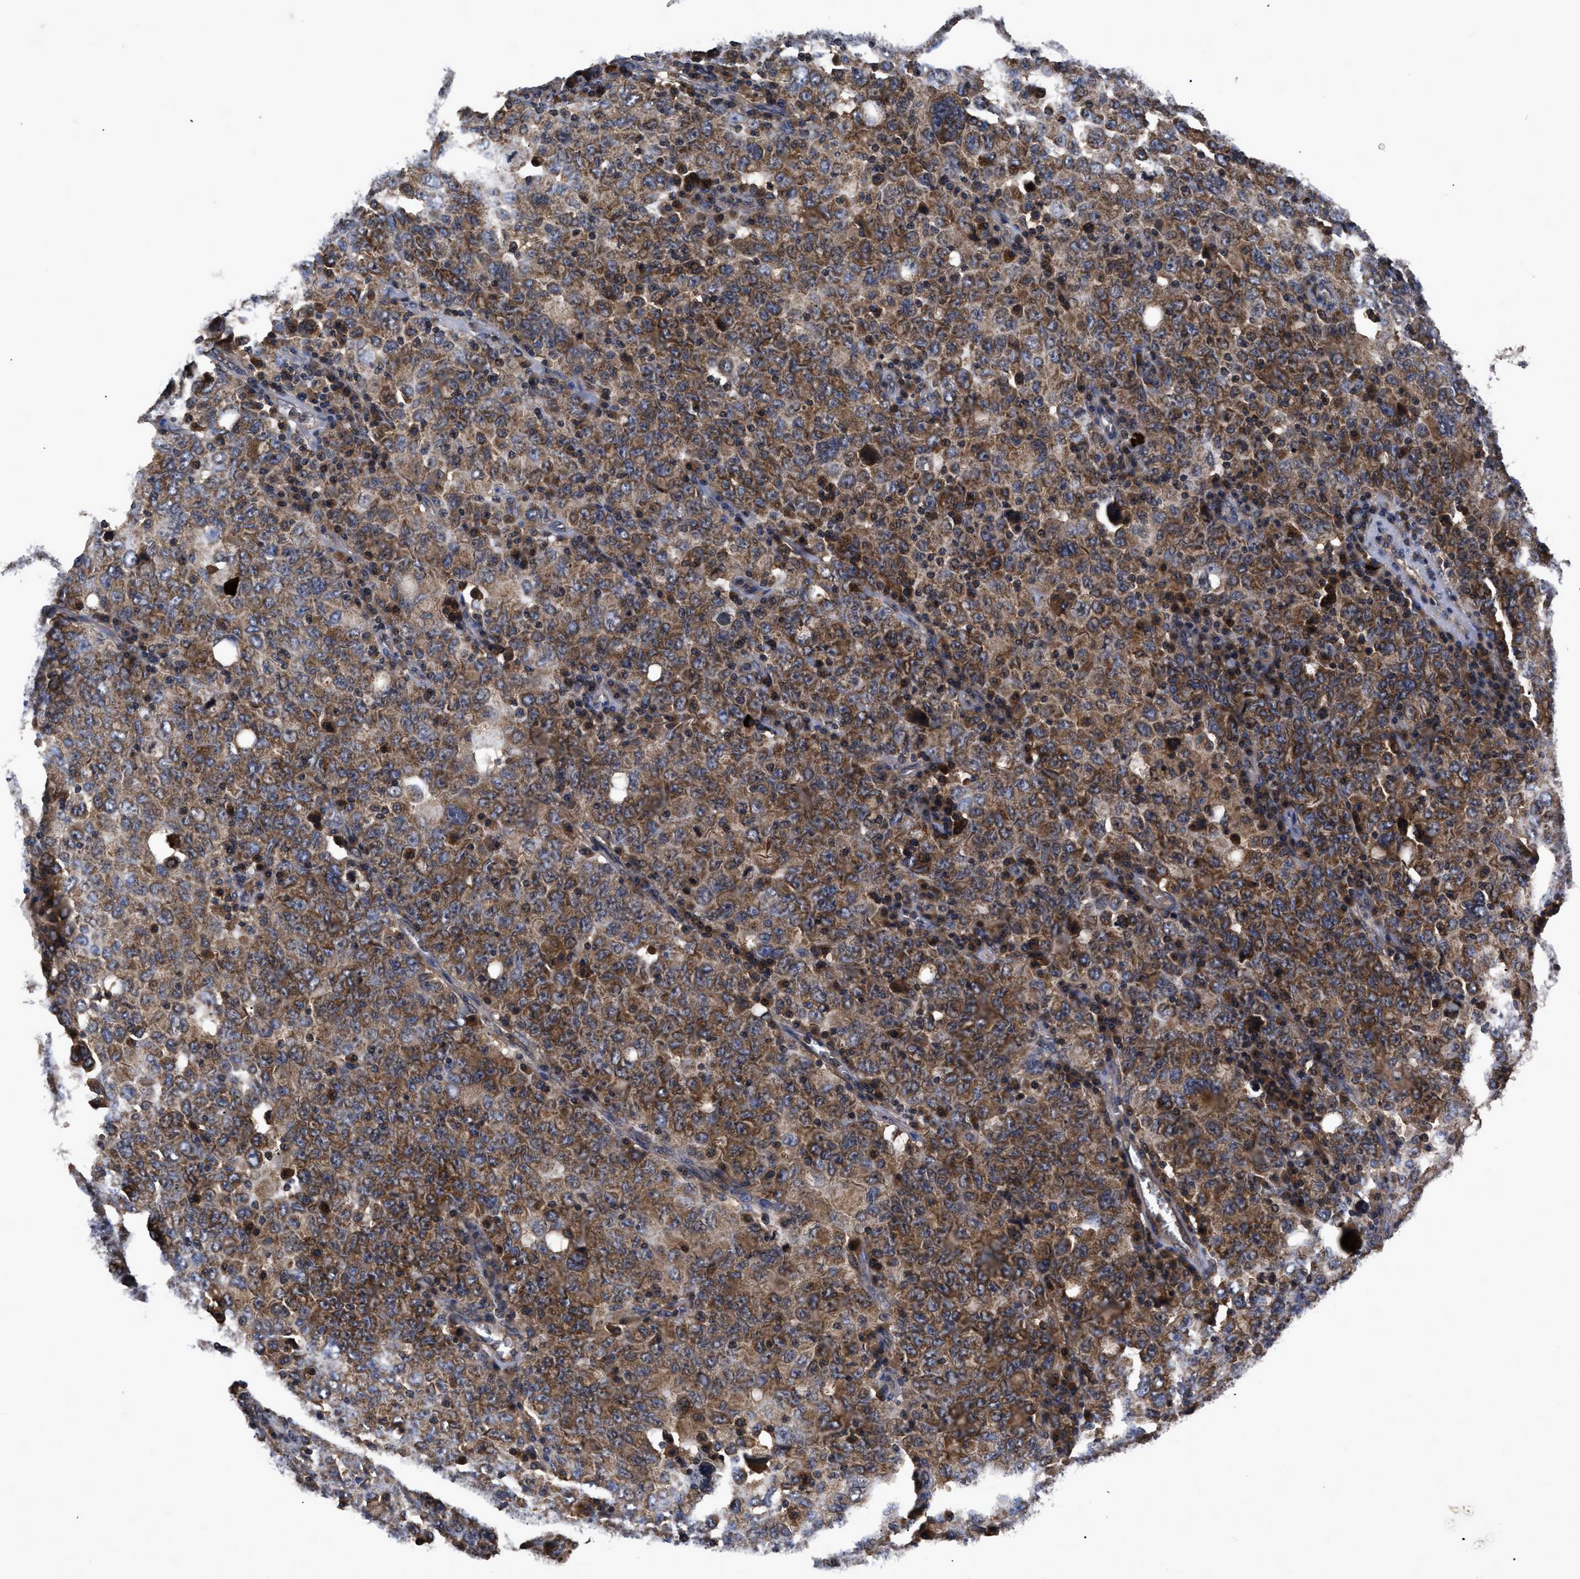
{"staining": {"intensity": "moderate", "quantity": ">75%", "location": "cytoplasmic/membranous"}, "tissue": "ovarian cancer", "cell_type": "Tumor cells", "image_type": "cancer", "snomed": [{"axis": "morphology", "description": "Carcinoma, endometroid"}, {"axis": "topography", "description": "Ovary"}], "caption": "Tumor cells demonstrate medium levels of moderate cytoplasmic/membranous positivity in about >75% of cells in human endometroid carcinoma (ovarian).", "gene": "LRRC3", "patient": {"sex": "female", "age": 62}}